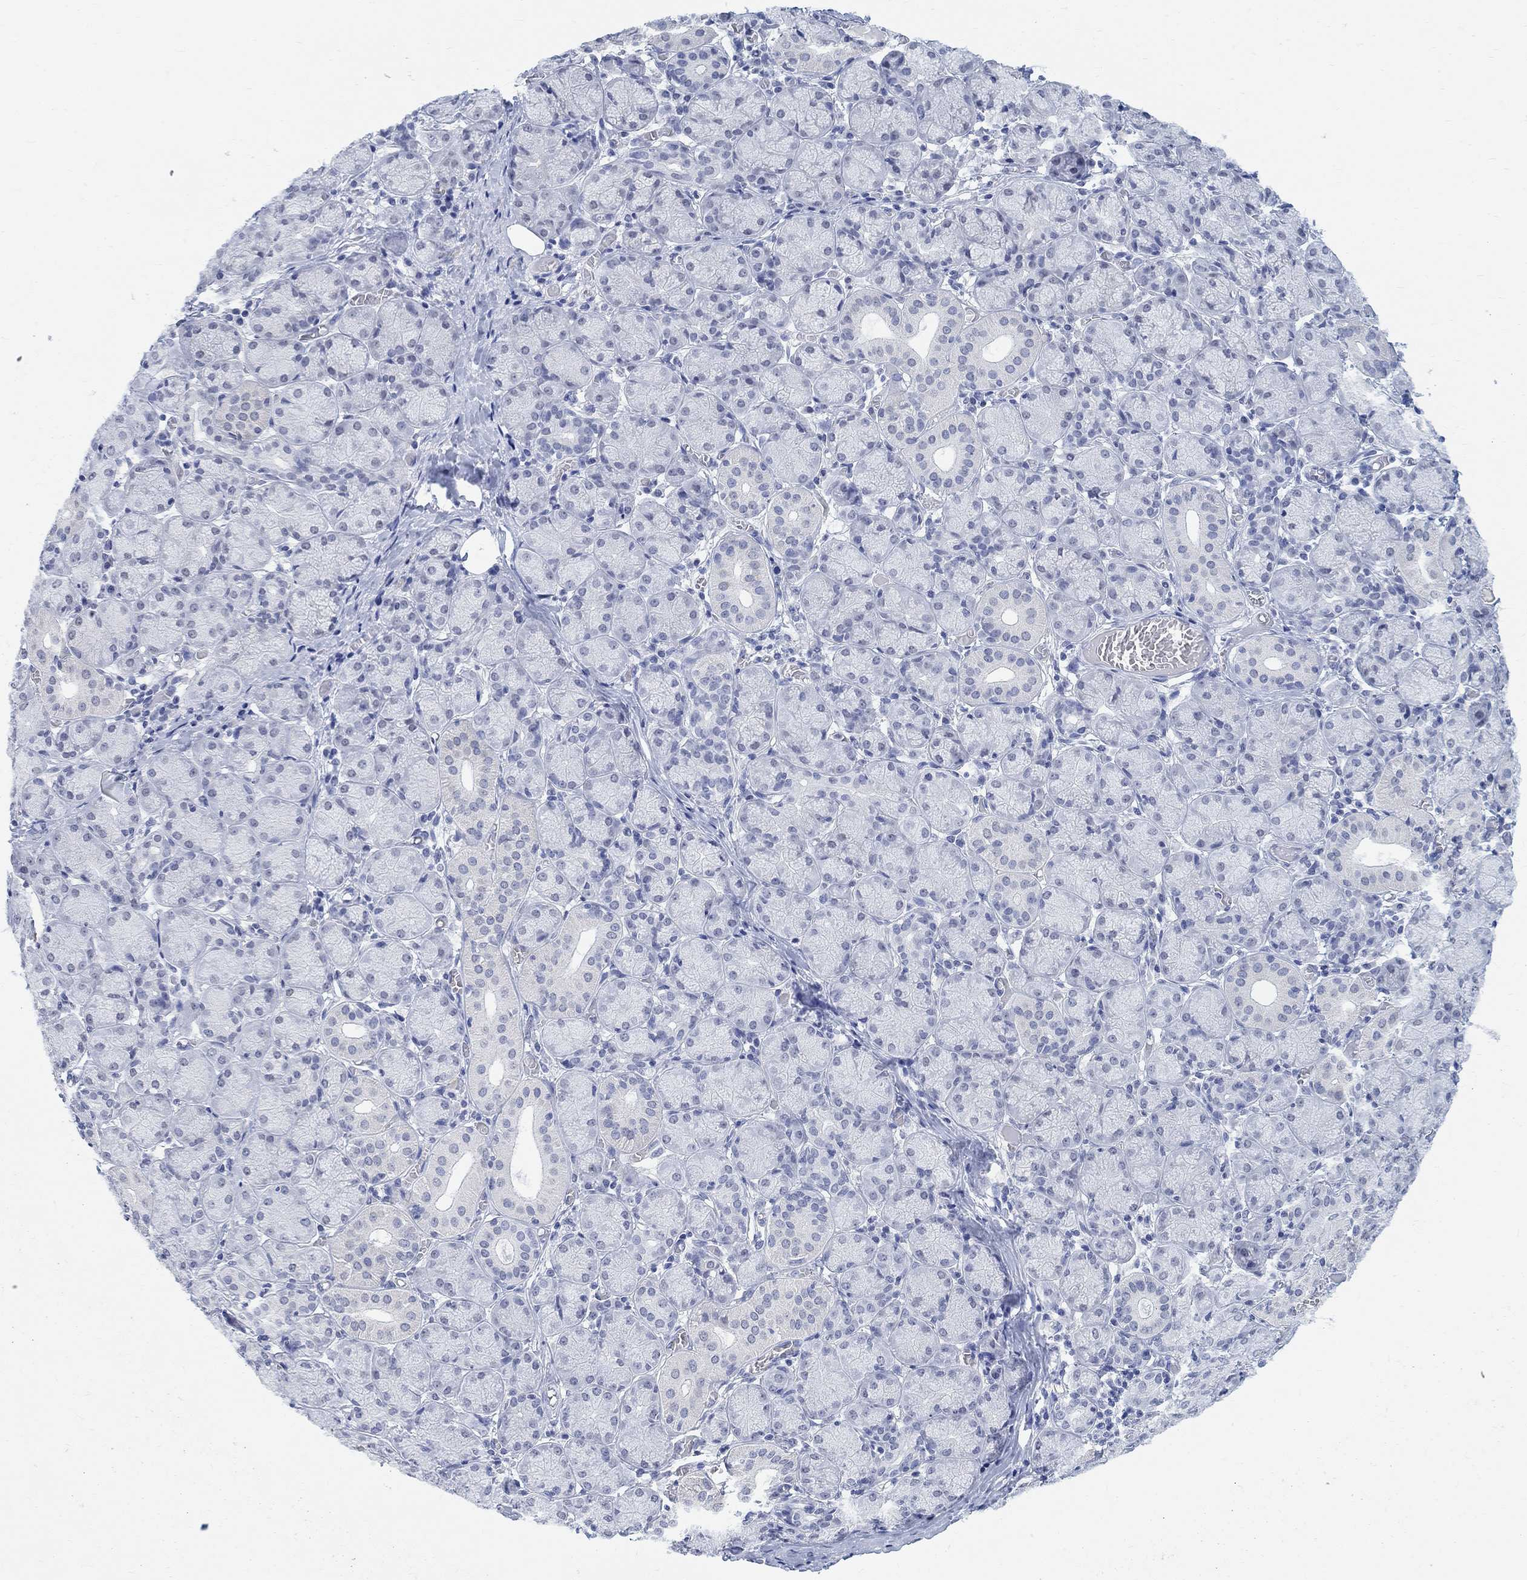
{"staining": {"intensity": "negative", "quantity": "none", "location": "none"}, "tissue": "salivary gland", "cell_type": "Glandular cells", "image_type": "normal", "snomed": [{"axis": "morphology", "description": "Normal tissue, NOS"}, {"axis": "topography", "description": "Salivary gland"}, {"axis": "topography", "description": "Peripheral nerve tissue"}], "caption": "Immunohistochemical staining of benign human salivary gland reveals no significant expression in glandular cells.", "gene": "ANKS1B", "patient": {"sex": "female", "age": 24}}